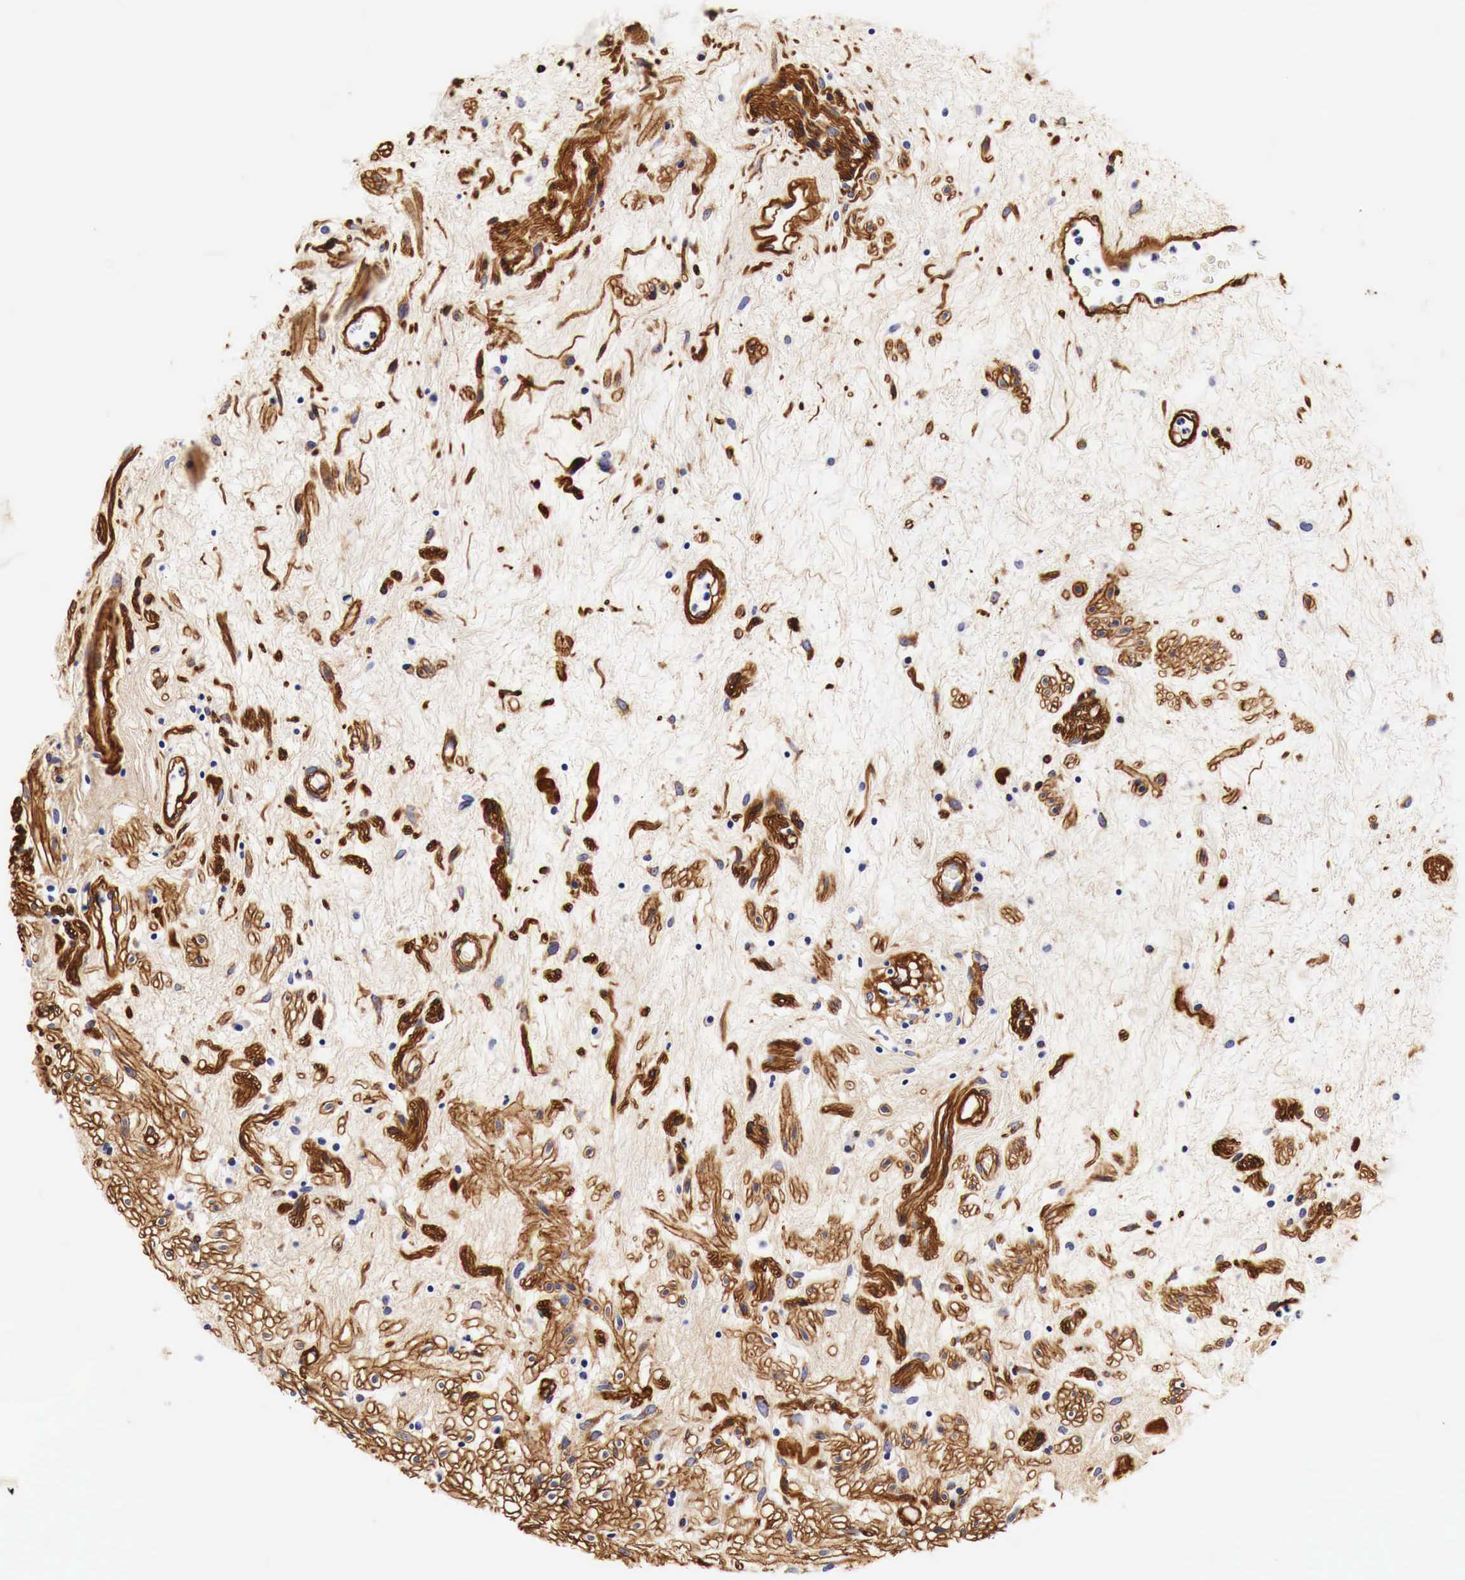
{"staining": {"intensity": "moderate", "quantity": ">75%", "location": "cytoplasmic/membranous"}, "tissue": "urinary bladder", "cell_type": "Urothelial cells", "image_type": "normal", "snomed": [{"axis": "morphology", "description": "Normal tissue, NOS"}, {"axis": "topography", "description": "Urinary bladder"}], "caption": "Urinary bladder stained with immunohistochemistry displays moderate cytoplasmic/membranous staining in approximately >75% of urothelial cells.", "gene": "LAMB2", "patient": {"sex": "male", "age": 48}}